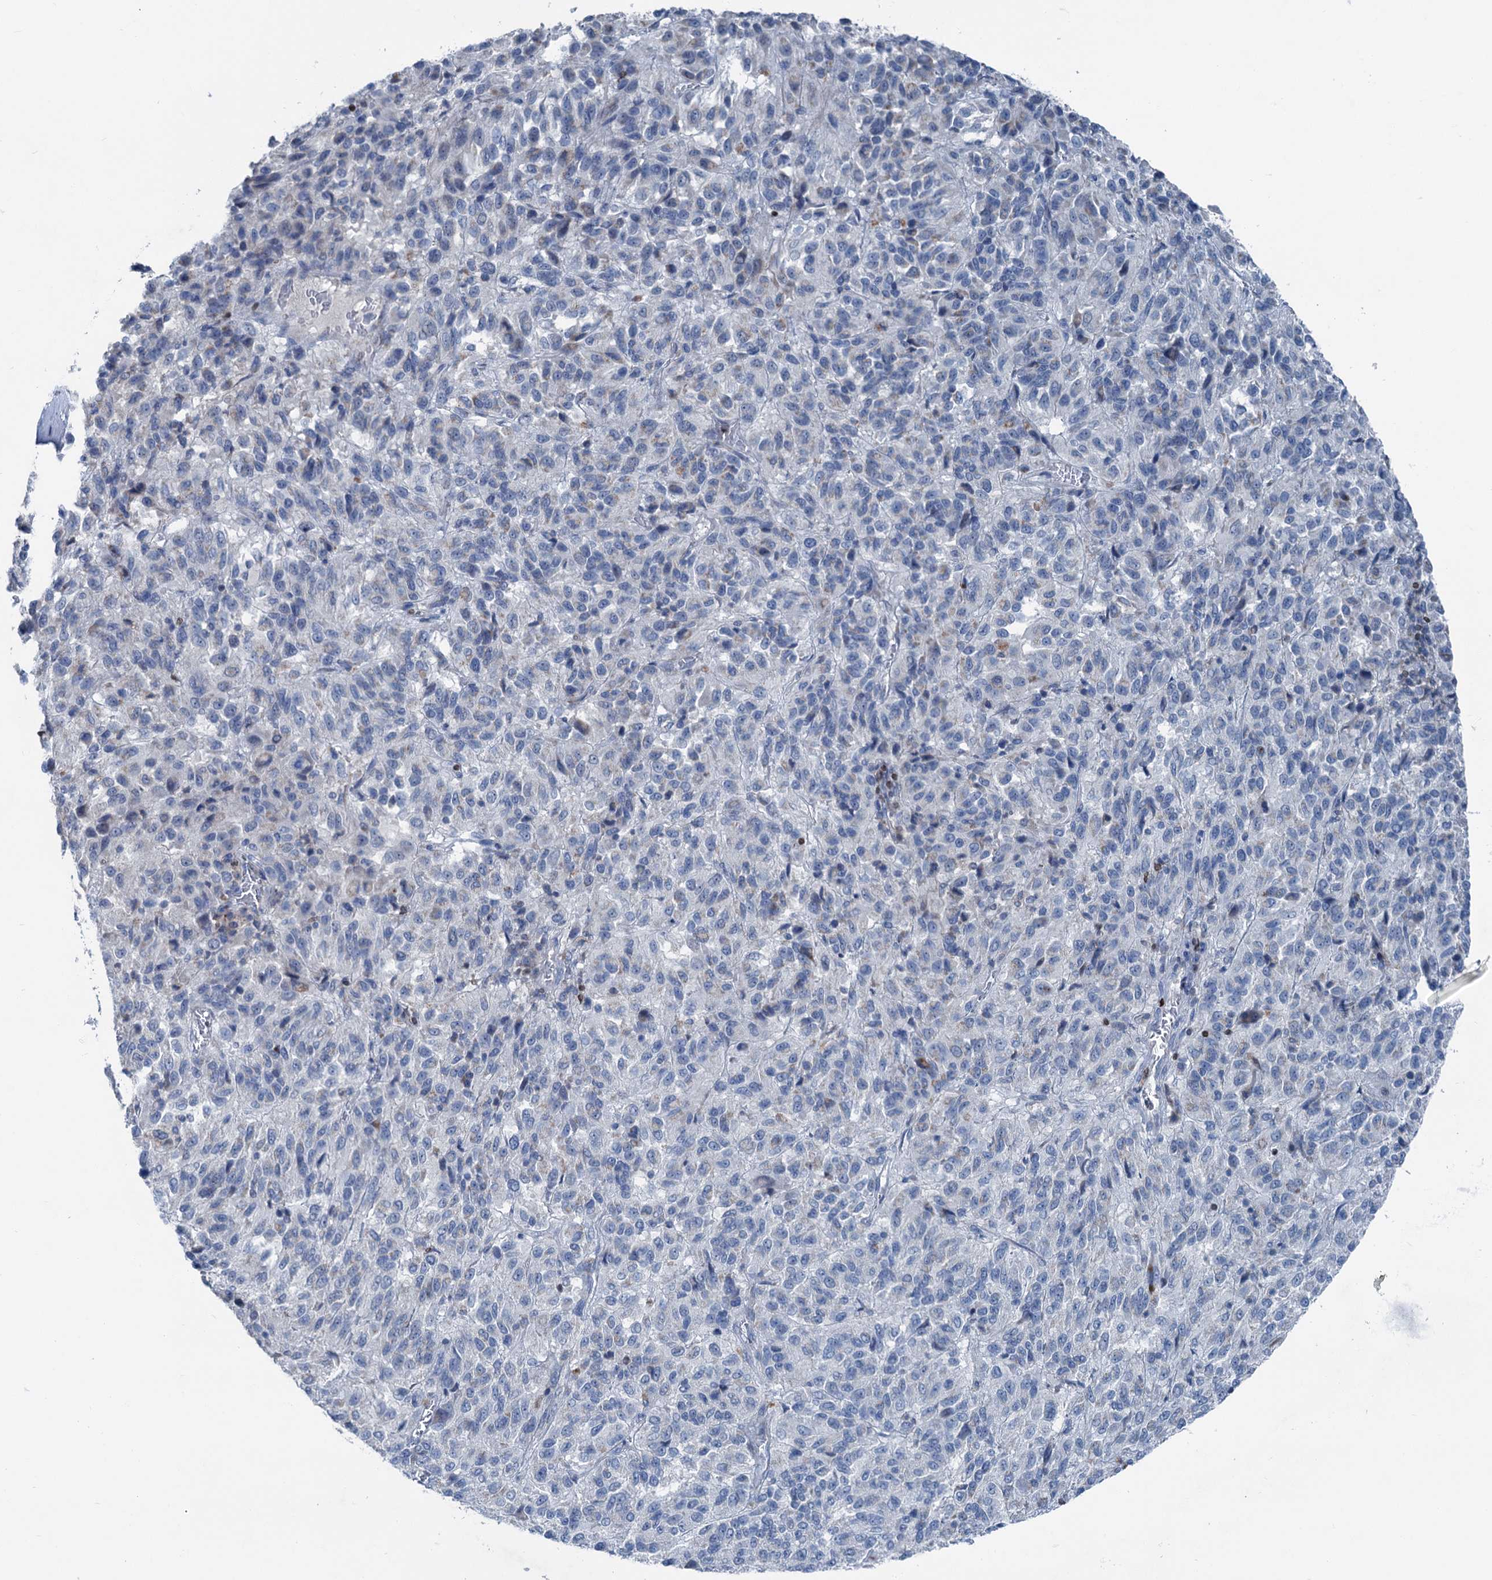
{"staining": {"intensity": "negative", "quantity": "none", "location": "none"}, "tissue": "melanoma", "cell_type": "Tumor cells", "image_type": "cancer", "snomed": [{"axis": "morphology", "description": "Malignant melanoma, Metastatic site"}, {"axis": "topography", "description": "Lung"}], "caption": "Malignant melanoma (metastatic site) was stained to show a protein in brown. There is no significant expression in tumor cells.", "gene": "ELP4", "patient": {"sex": "male", "age": 64}}